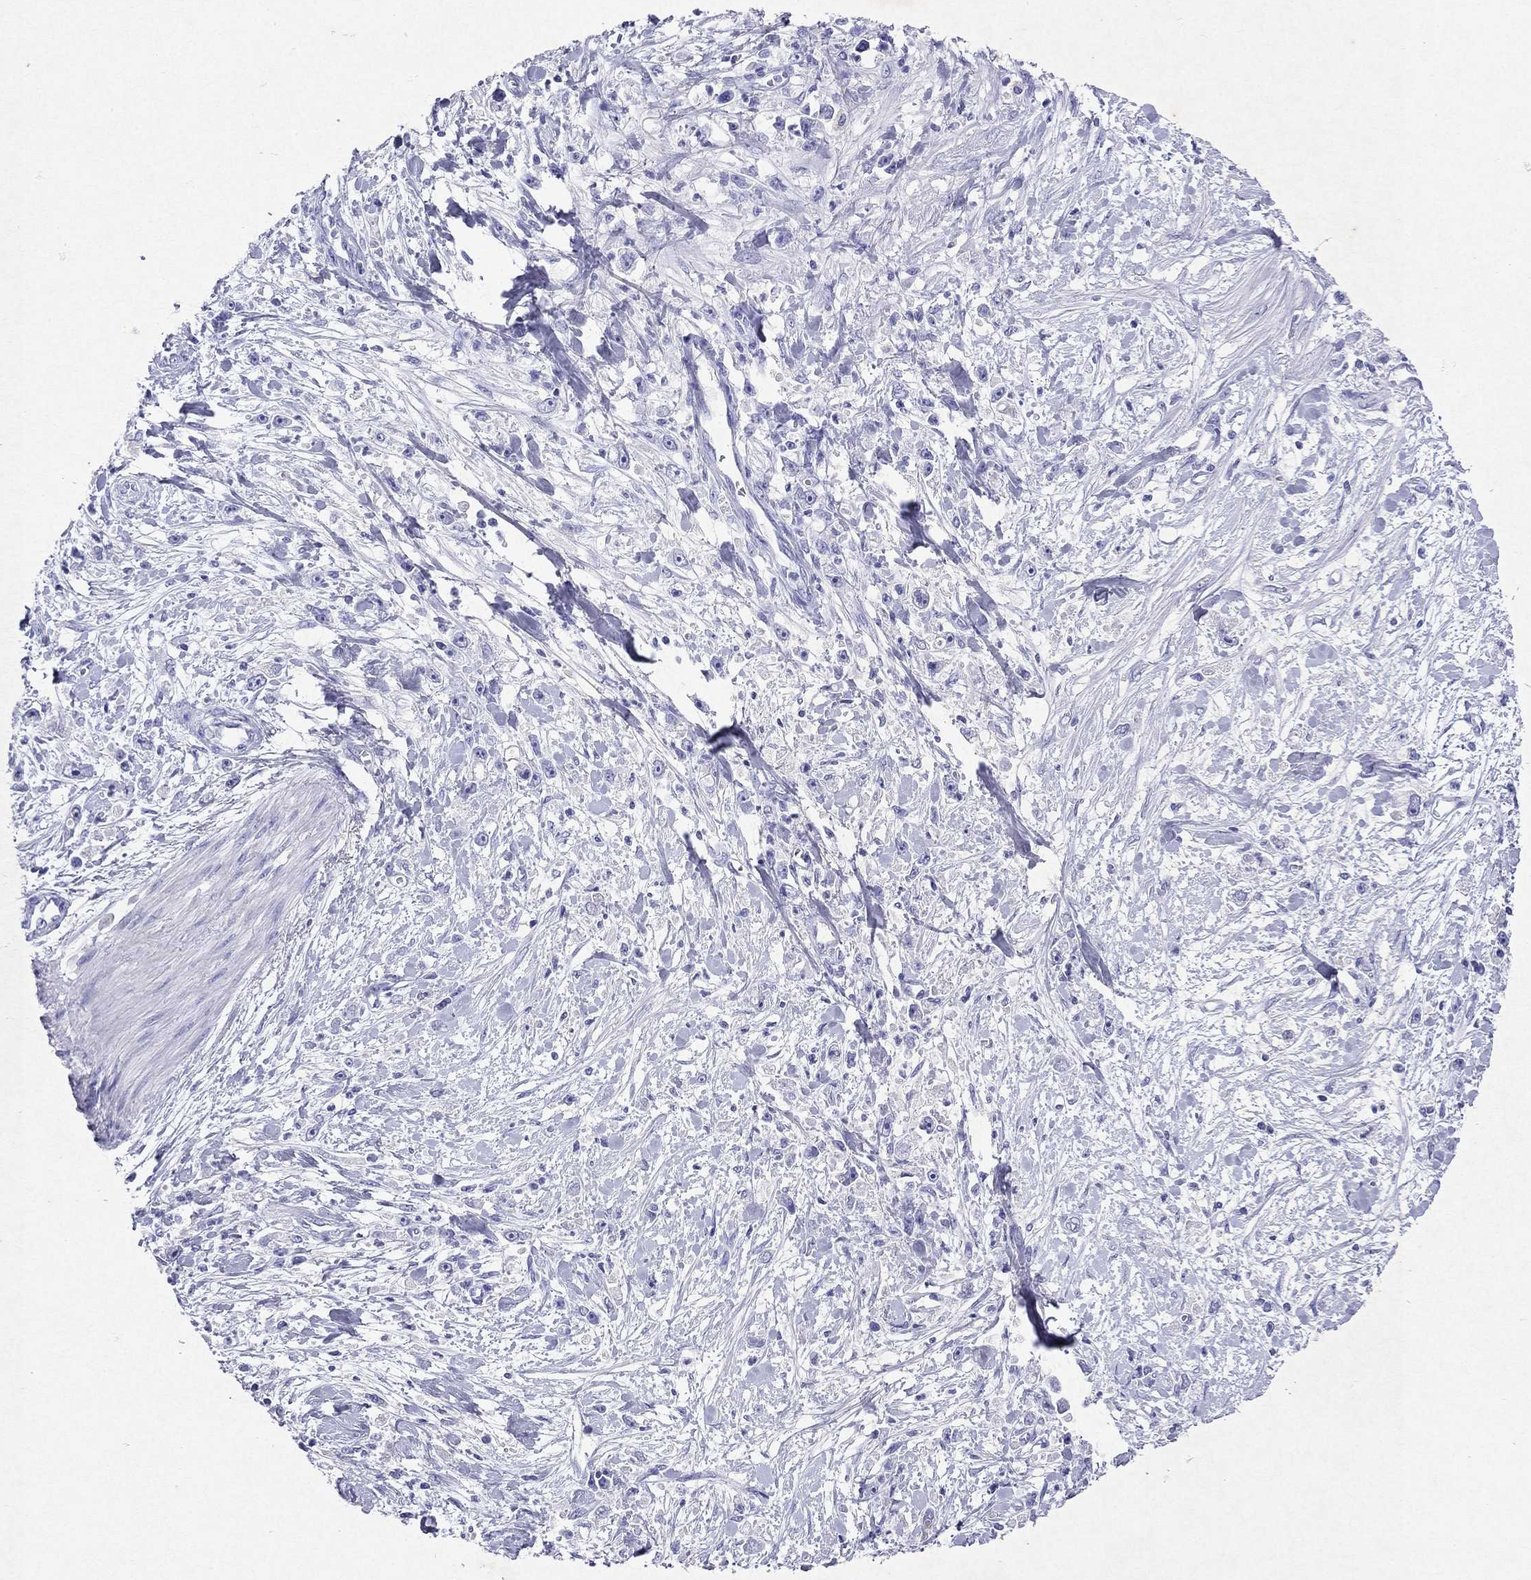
{"staining": {"intensity": "negative", "quantity": "none", "location": "none"}, "tissue": "stomach cancer", "cell_type": "Tumor cells", "image_type": "cancer", "snomed": [{"axis": "morphology", "description": "Adenocarcinoma, NOS"}, {"axis": "topography", "description": "Stomach"}], "caption": "Micrograph shows no significant protein expression in tumor cells of adenocarcinoma (stomach).", "gene": "ARMC12", "patient": {"sex": "female", "age": 59}}